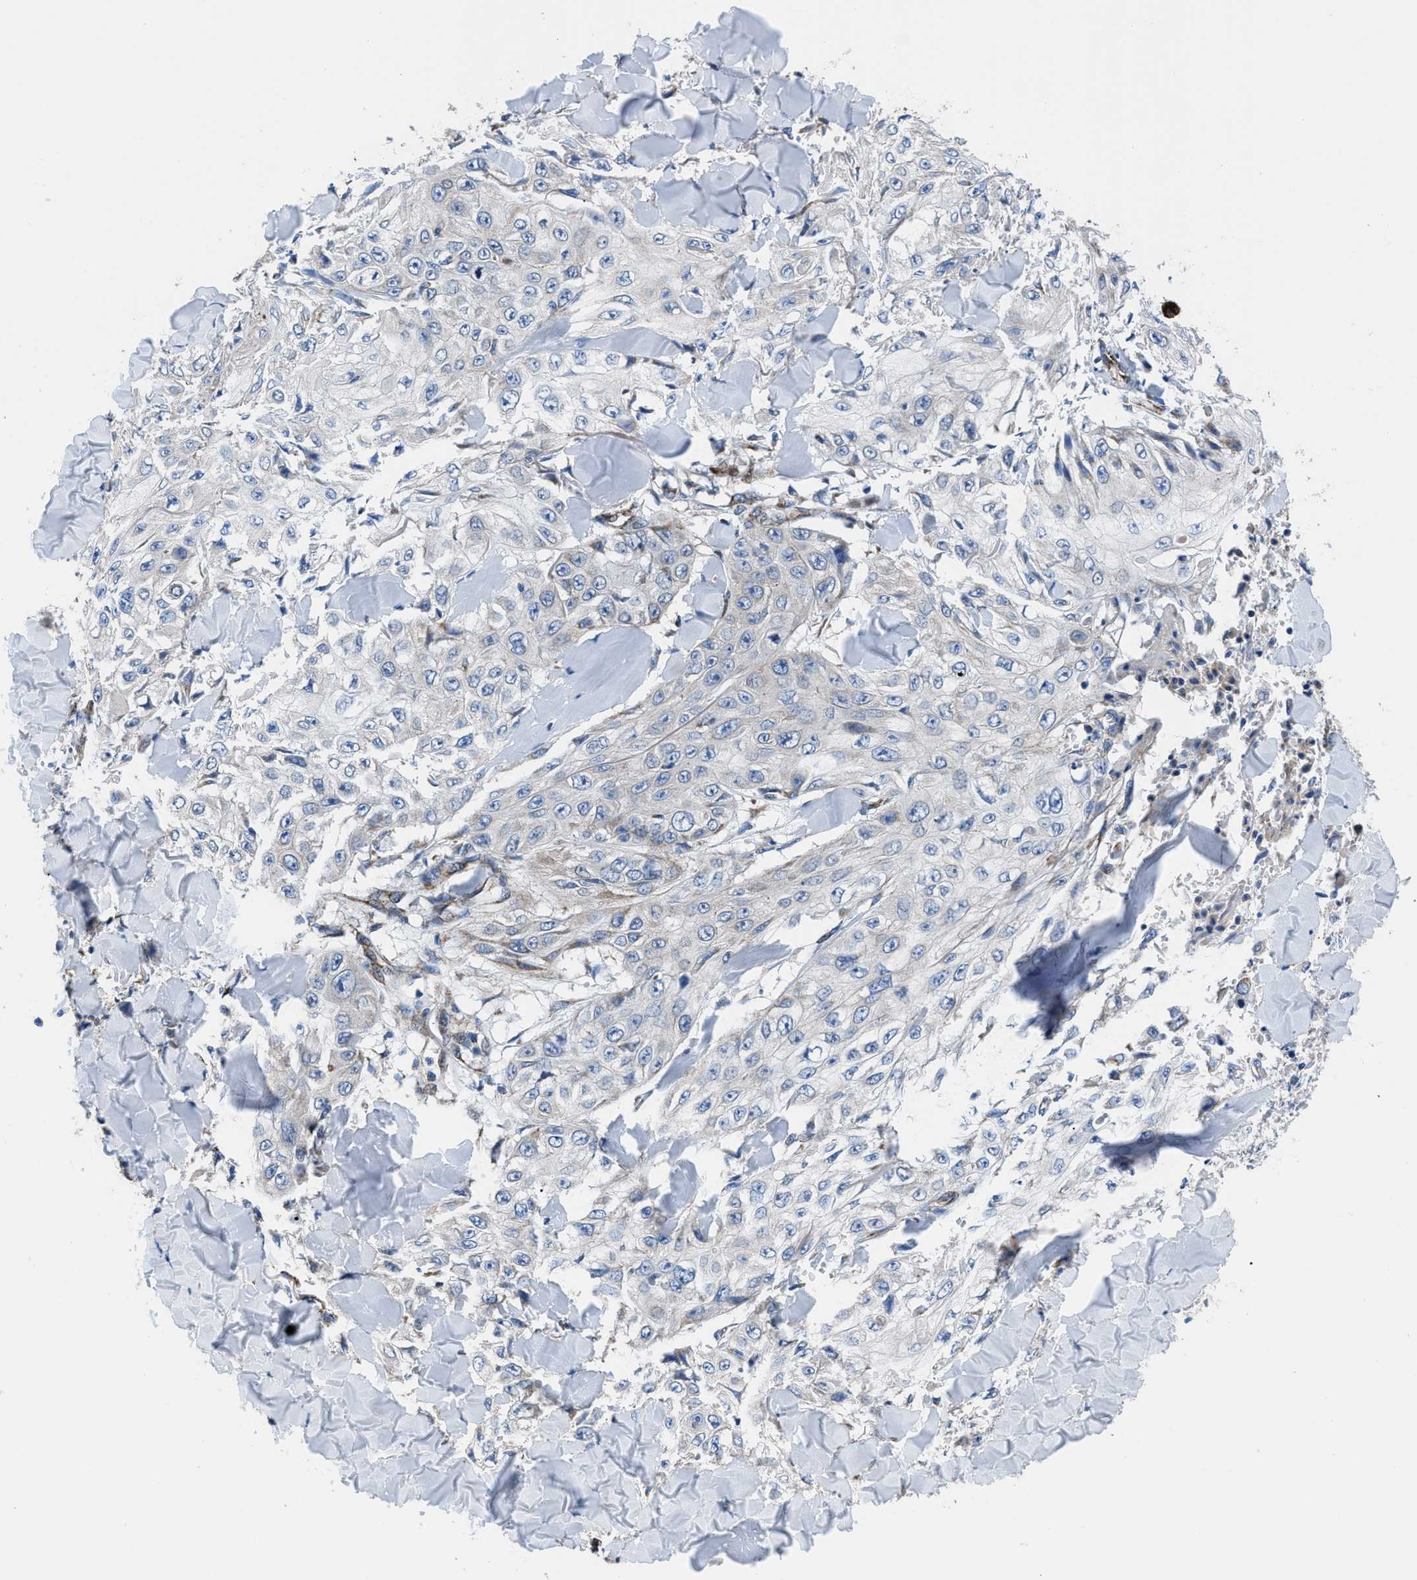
{"staining": {"intensity": "negative", "quantity": "none", "location": "none"}, "tissue": "skin cancer", "cell_type": "Tumor cells", "image_type": "cancer", "snomed": [{"axis": "morphology", "description": "Squamous cell carcinoma, NOS"}, {"axis": "topography", "description": "Skin"}], "caption": "A micrograph of human squamous cell carcinoma (skin) is negative for staining in tumor cells. (DAB immunohistochemistry (IHC) visualized using brightfield microscopy, high magnification).", "gene": "LMO2", "patient": {"sex": "male", "age": 86}}